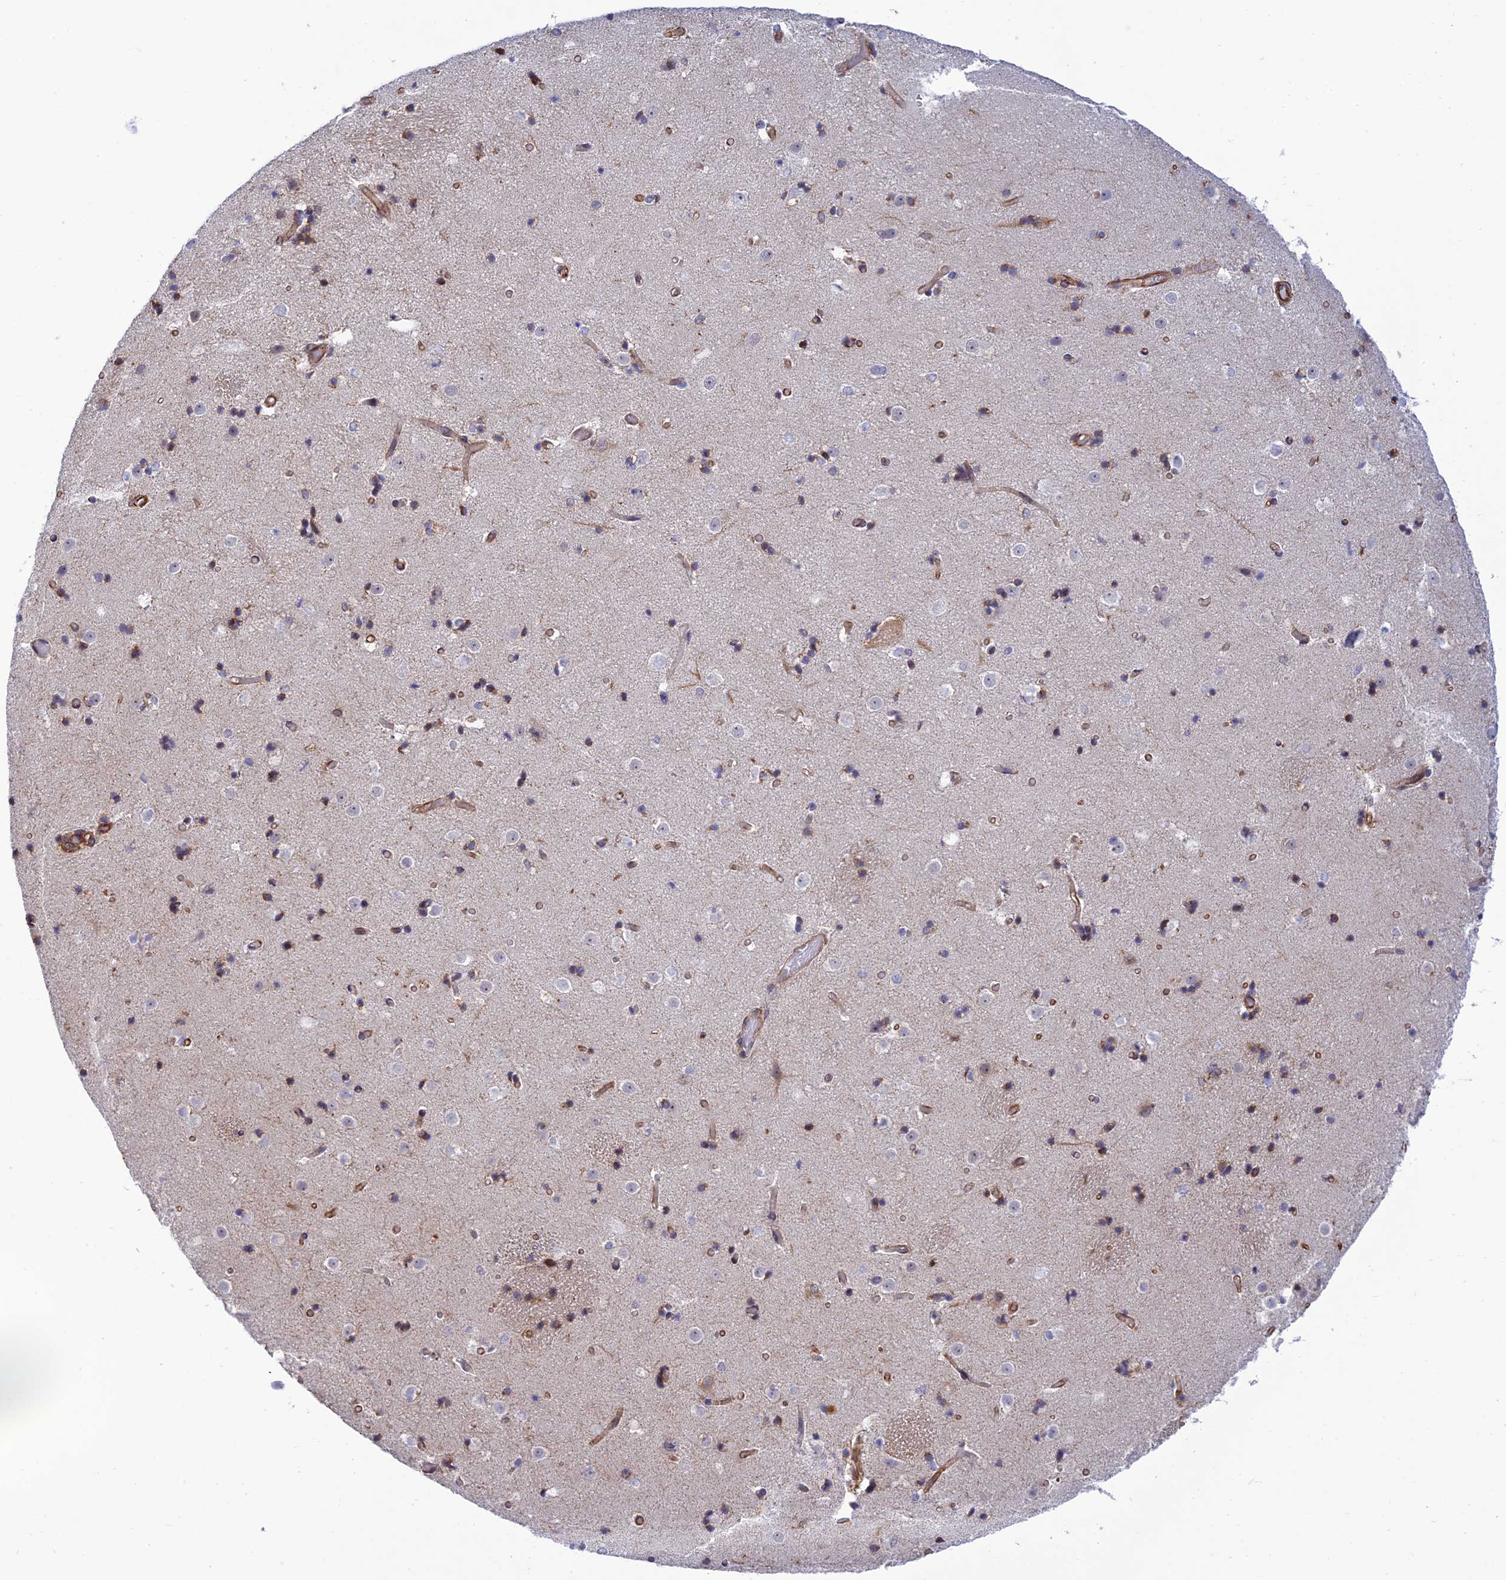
{"staining": {"intensity": "moderate", "quantity": "<25%", "location": "cytoplasmic/membranous"}, "tissue": "caudate", "cell_type": "Glial cells", "image_type": "normal", "snomed": [{"axis": "morphology", "description": "Normal tissue, NOS"}, {"axis": "topography", "description": "Lateral ventricle wall"}], "caption": "This photomicrograph reveals immunohistochemistry (IHC) staining of benign human caudate, with low moderate cytoplasmic/membranous staining in approximately <25% of glial cells.", "gene": "PAGR1", "patient": {"sex": "female", "age": 52}}